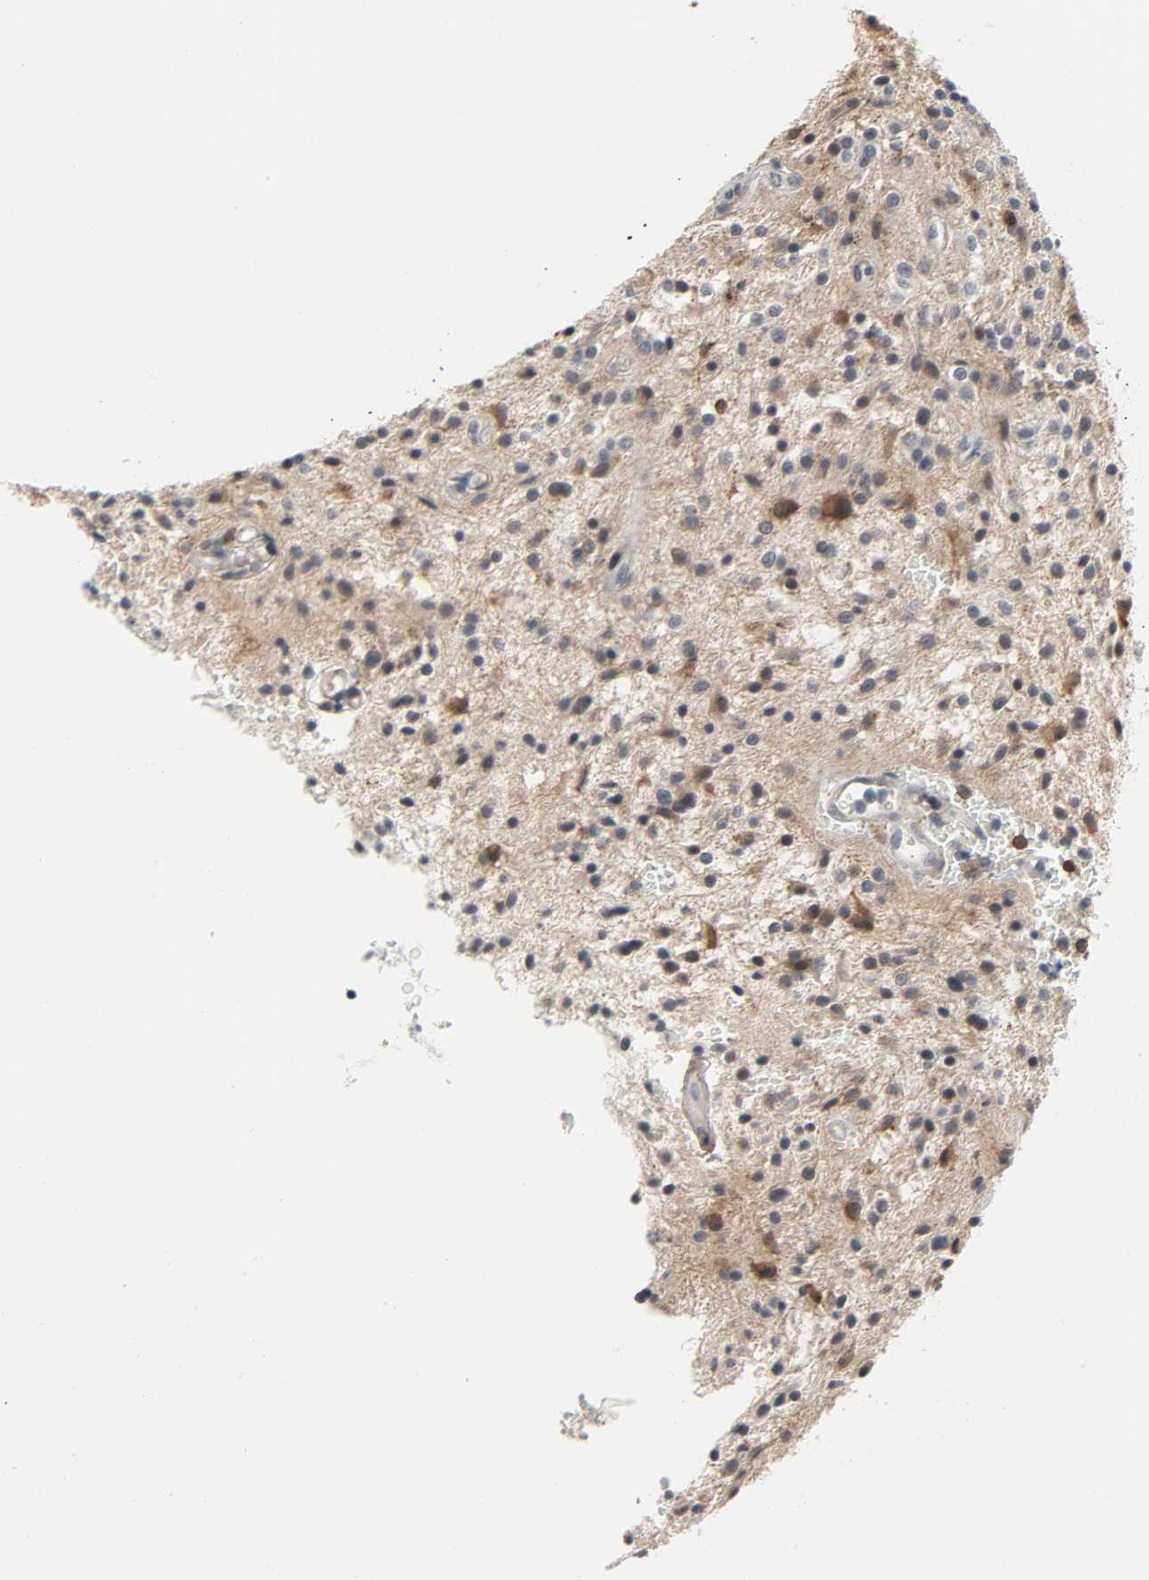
{"staining": {"intensity": "weak", "quantity": "25%-75%", "location": "cytoplasmic/membranous"}, "tissue": "glioma", "cell_type": "Tumor cells", "image_type": "cancer", "snomed": [{"axis": "morphology", "description": "Glioma, malignant, NOS"}, {"axis": "topography", "description": "Cerebellum"}], "caption": "Human glioma stained with a brown dye shows weak cytoplasmic/membranous positive positivity in about 25%-75% of tumor cells.", "gene": "CD4", "patient": {"sex": "female", "age": 10}}